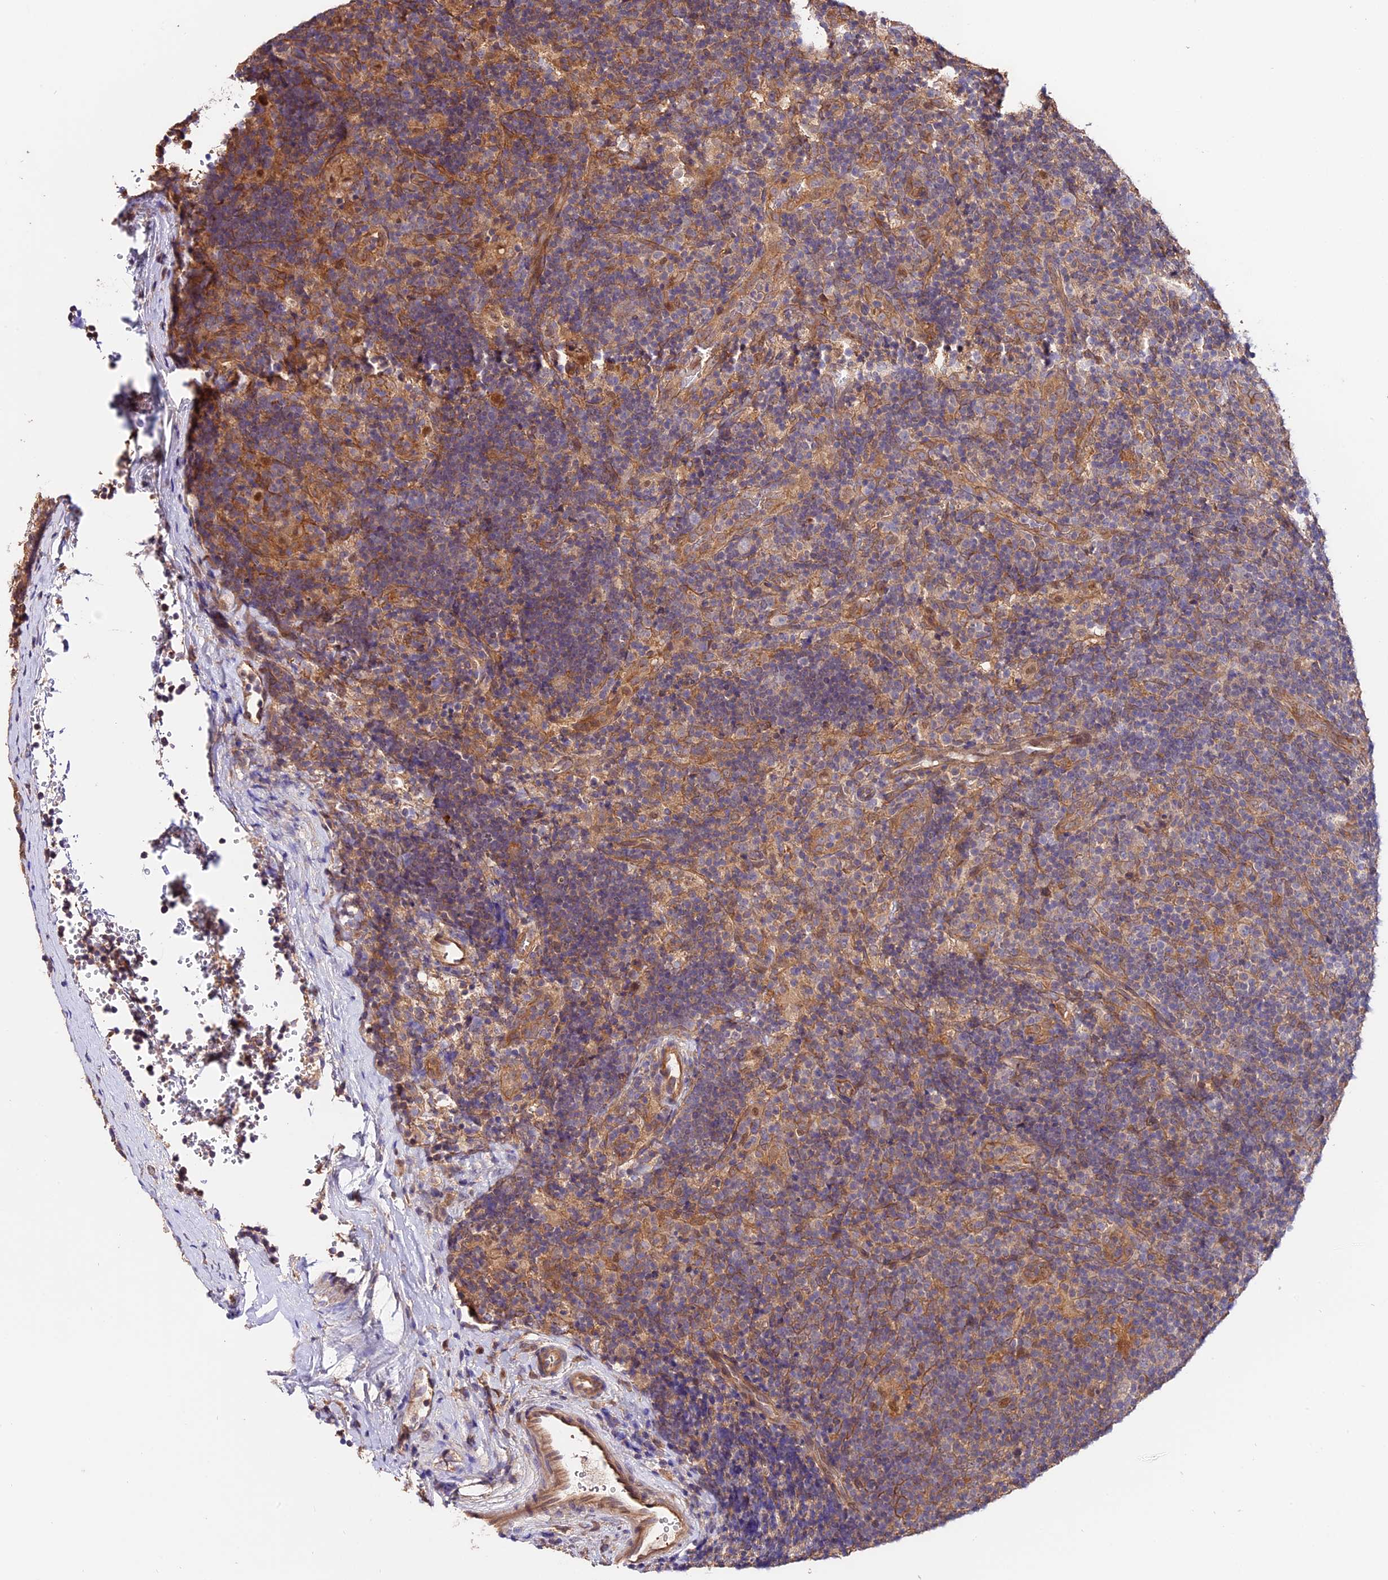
{"staining": {"intensity": "weak", "quantity": "25%-75%", "location": "cytoplasmic/membranous"}, "tissue": "lymphoma", "cell_type": "Tumor cells", "image_type": "cancer", "snomed": [{"axis": "morphology", "description": "Hodgkin's disease, NOS"}, {"axis": "topography", "description": "Lymph node"}], "caption": "Hodgkin's disease stained with DAB IHC shows low levels of weak cytoplasmic/membranous positivity in approximately 25%-75% of tumor cells.", "gene": "CES3", "patient": {"sex": "female", "age": 57}}